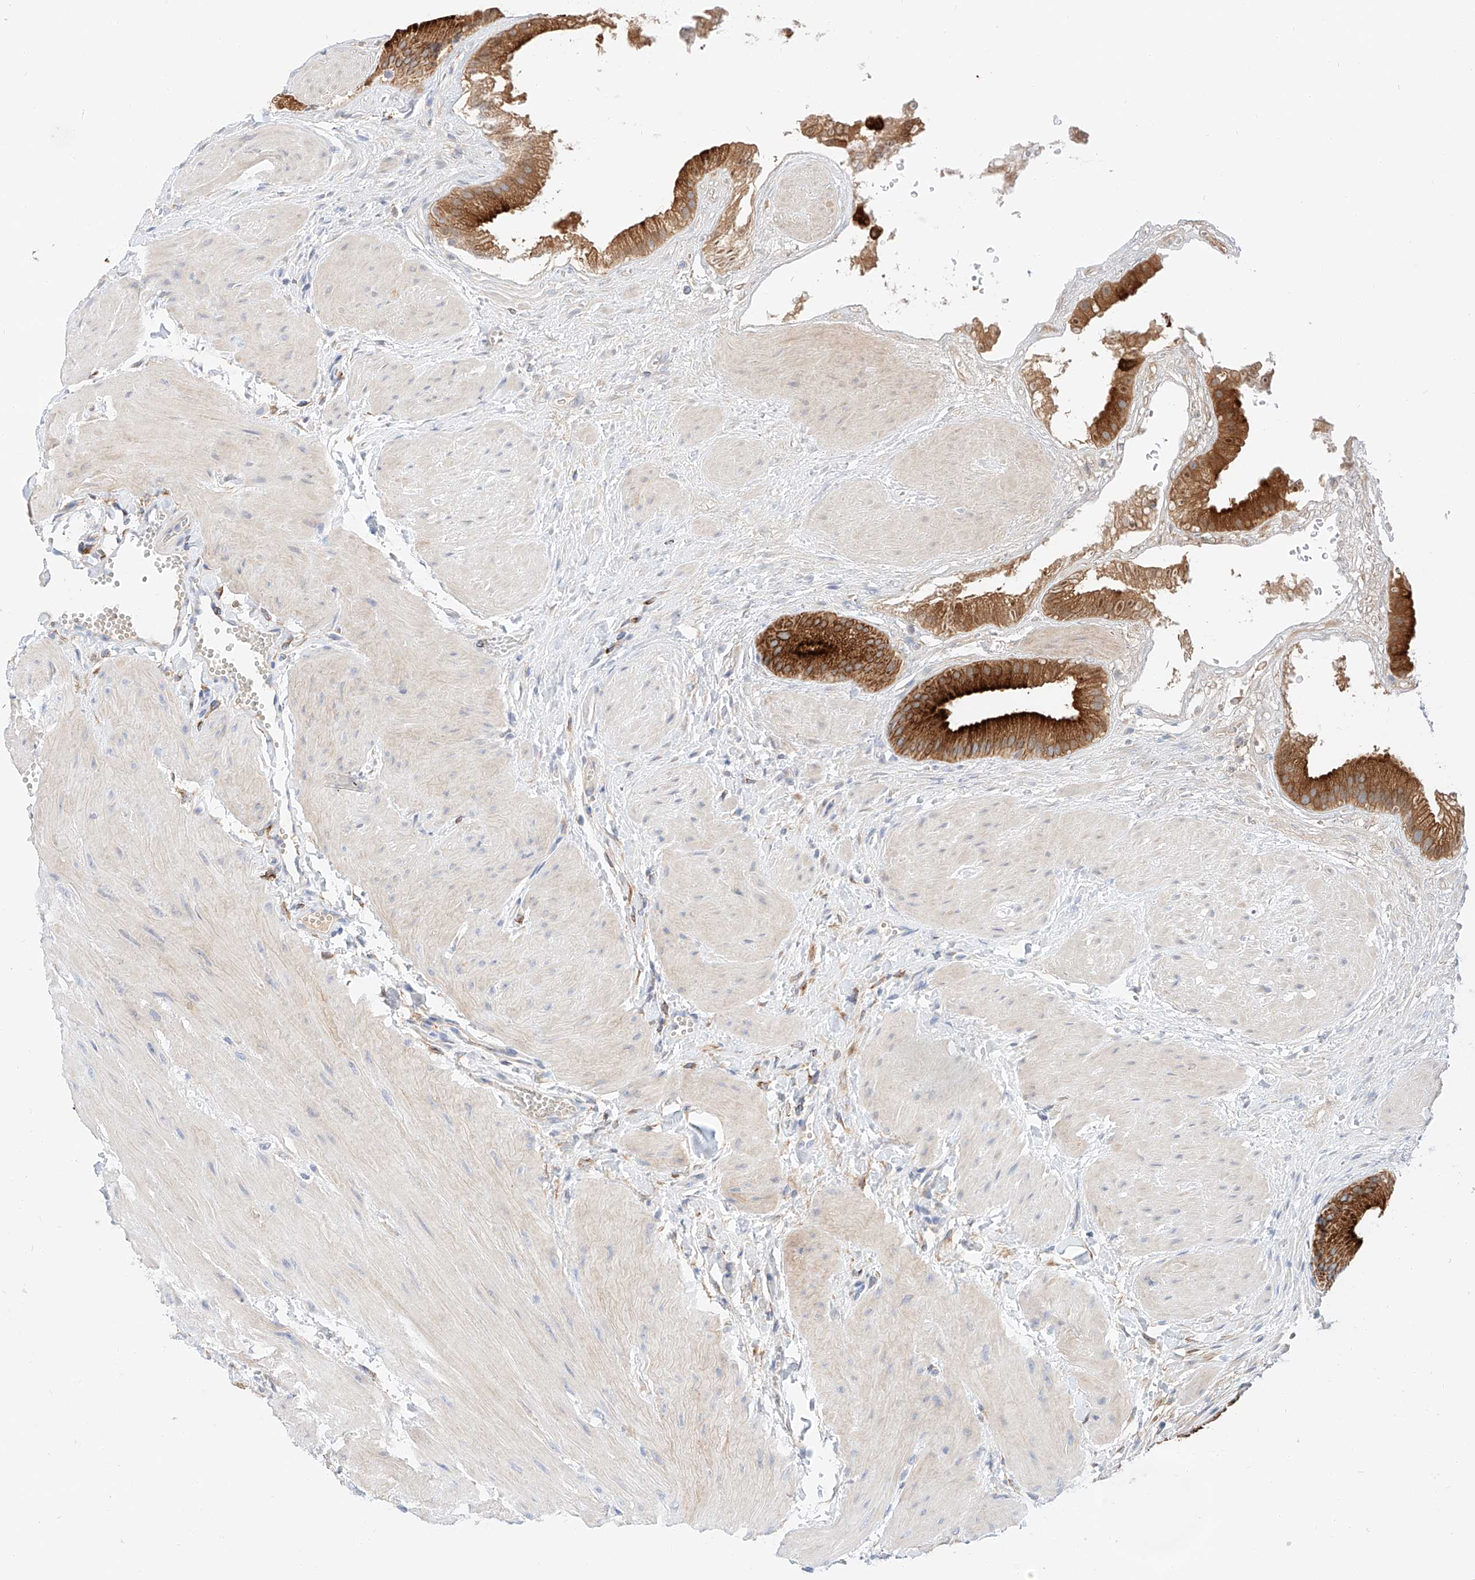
{"staining": {"intensity": "strong", "quantity": ">75%", "location": "cytoplasmic/membranous"}, "tissue": "gallbladder", "cell_type": "Glandular cells", "image_type": "normal", "snomed": [{"axis": "morphology", "description": "Normal tissue, NOS"}, {"axis": "topography", "description": "Gallbladder"}], "caption": "Immunohistochemistry staining of unremarkable gallbladder, which demonstrates high levels of strong cytoplasmic/membranous staining in about >75% of glandular cells indicating strong cytoplasmic/membranous protein expression. The staining was performed using DAB (brown) for protein detection and nuclei were counterstained in hematoxylin (blue).", "gene": "MAP7", "patient": {"sex": "male", "age": 55}}